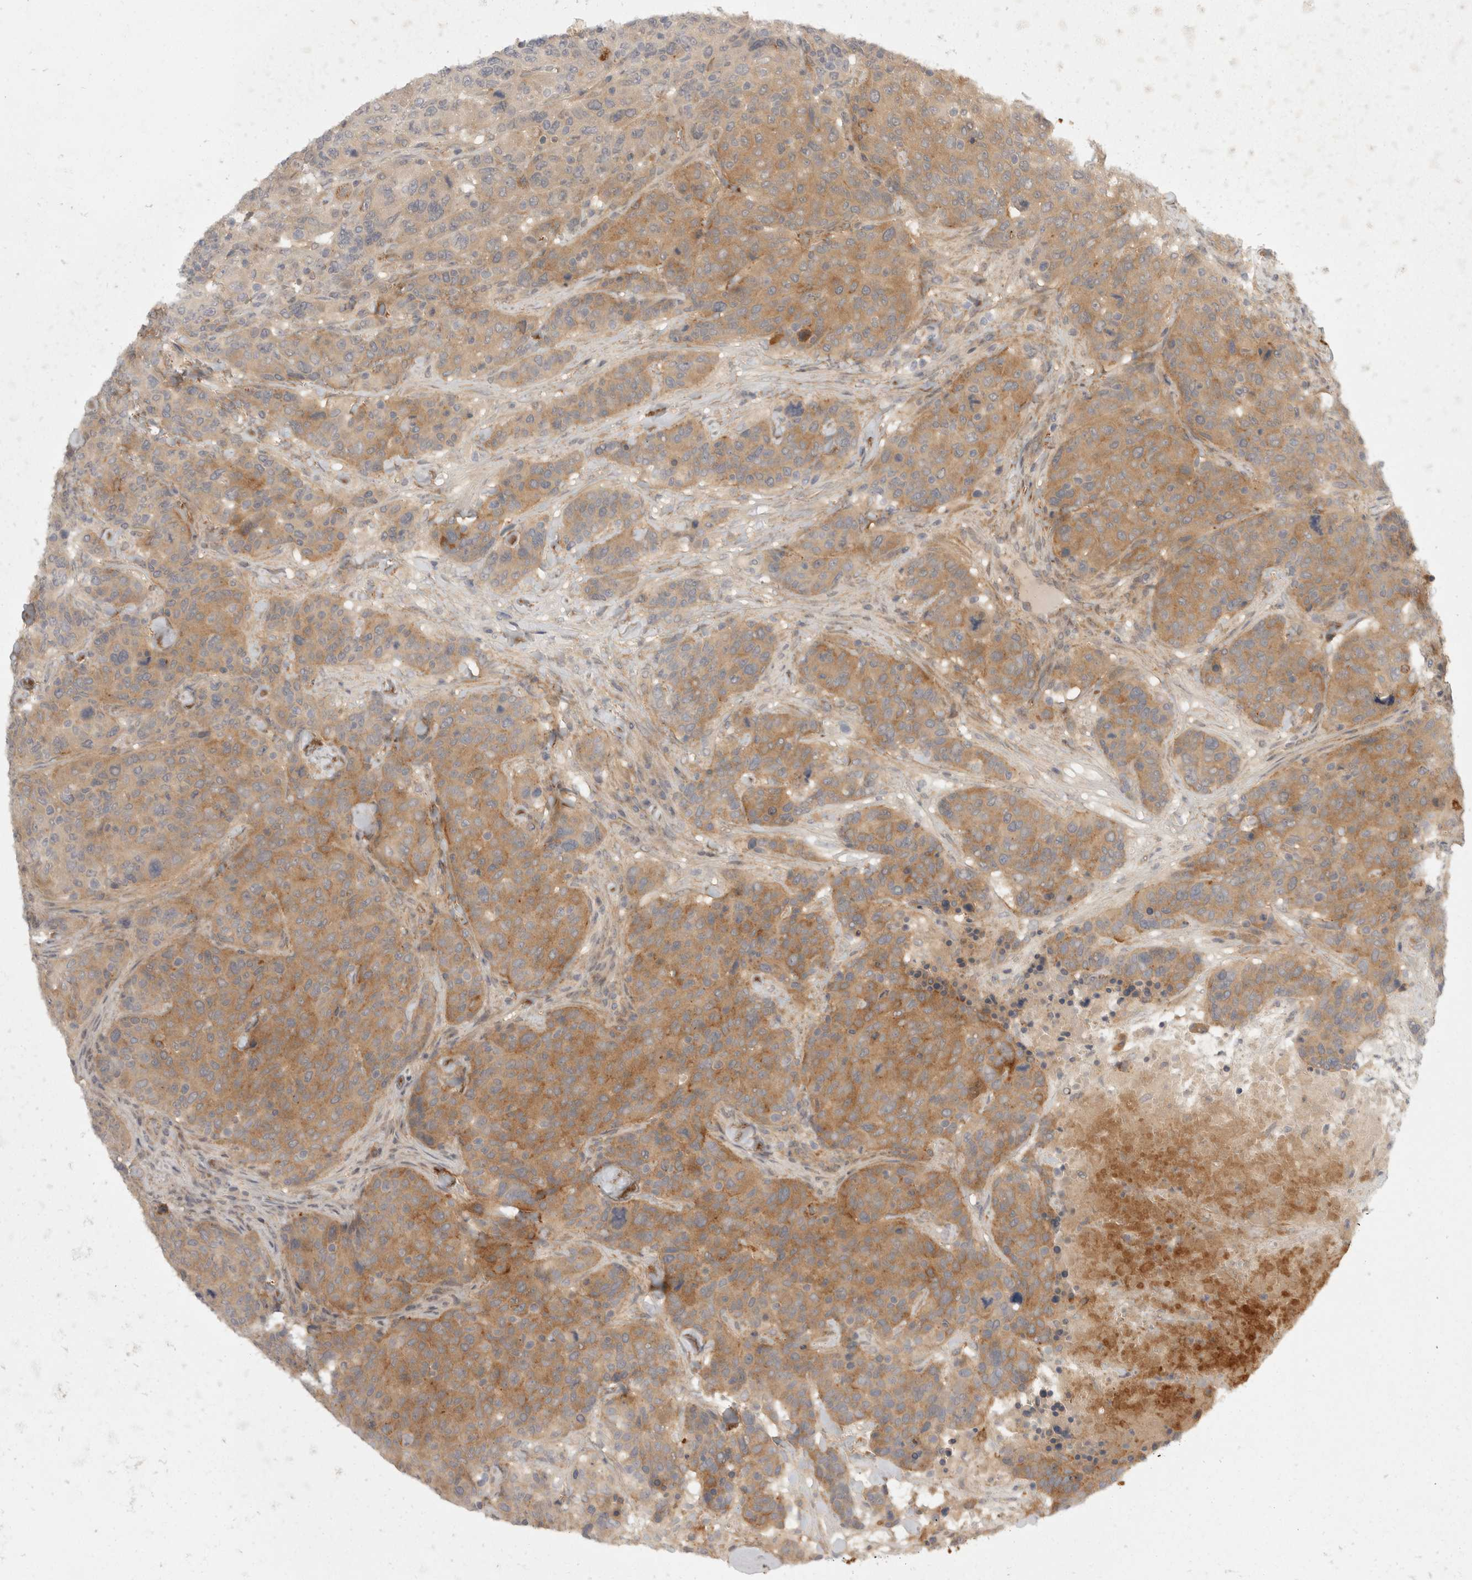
{"staining": {"intensity": "moderate", "quantity": "25%-75%", "location": "cytoplasmic/membranous"}, "tissue": "breast cancer", "cell_type": "Tumor cells", "image_type": "cancer", "snomed": [{"axis": "morphology", "description": "Duct carcinoma"}, {"axis": "topography", "description": "Breast"}], "caption": "A brown stain highlights moderate cytoplasmic/membranous positivity of a protein in human breast cancer (invasive ductal carcinoma) tumor cells. (Stains: DAB in brown, nuclei in blue, Microscopy: brightfield microscopy at high magnification).", "gene": "TOM1L2", "patient": {"sex": "female", "age": 37}}